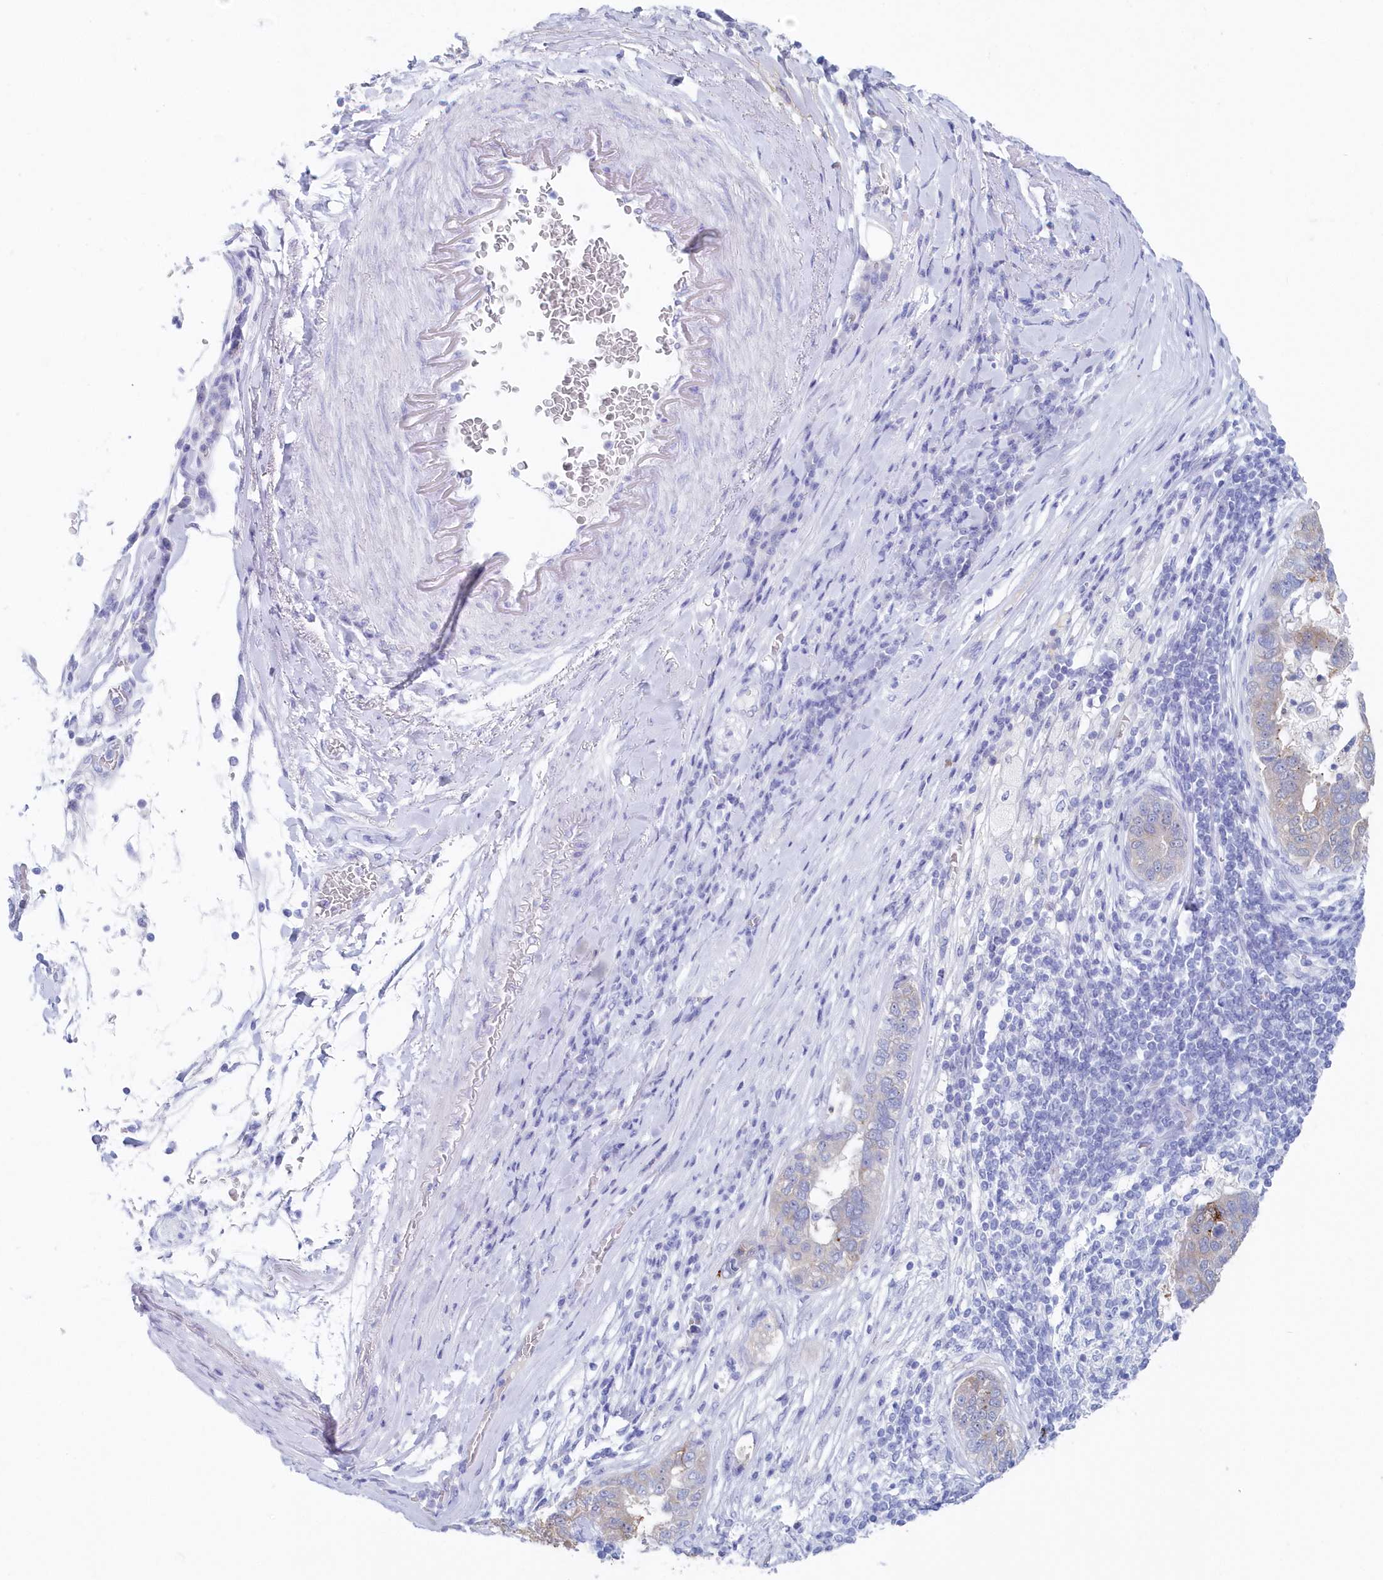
{"staining": {"intensity": "moderate", "quantity": "<25%", "location": "cytoplasmic/membranous"}, "tissue": "pancreatic cancer", "cell_type": "Tumor cells", "image_type": "cancer", "snomed": [{"axis": "morphology", "description": "Adenocarcinoma, NOS"}, {"axis": "topography", "description": "Pancreas"}], "caption": "Immunohistochemical staining of pancreatic cancer displays low levels of moderate cytoplasmic/membranous staining in about <25% of tumor cells.", "gene": "CSNK1G2", "patient": {"sex": "female", "age": 61}}